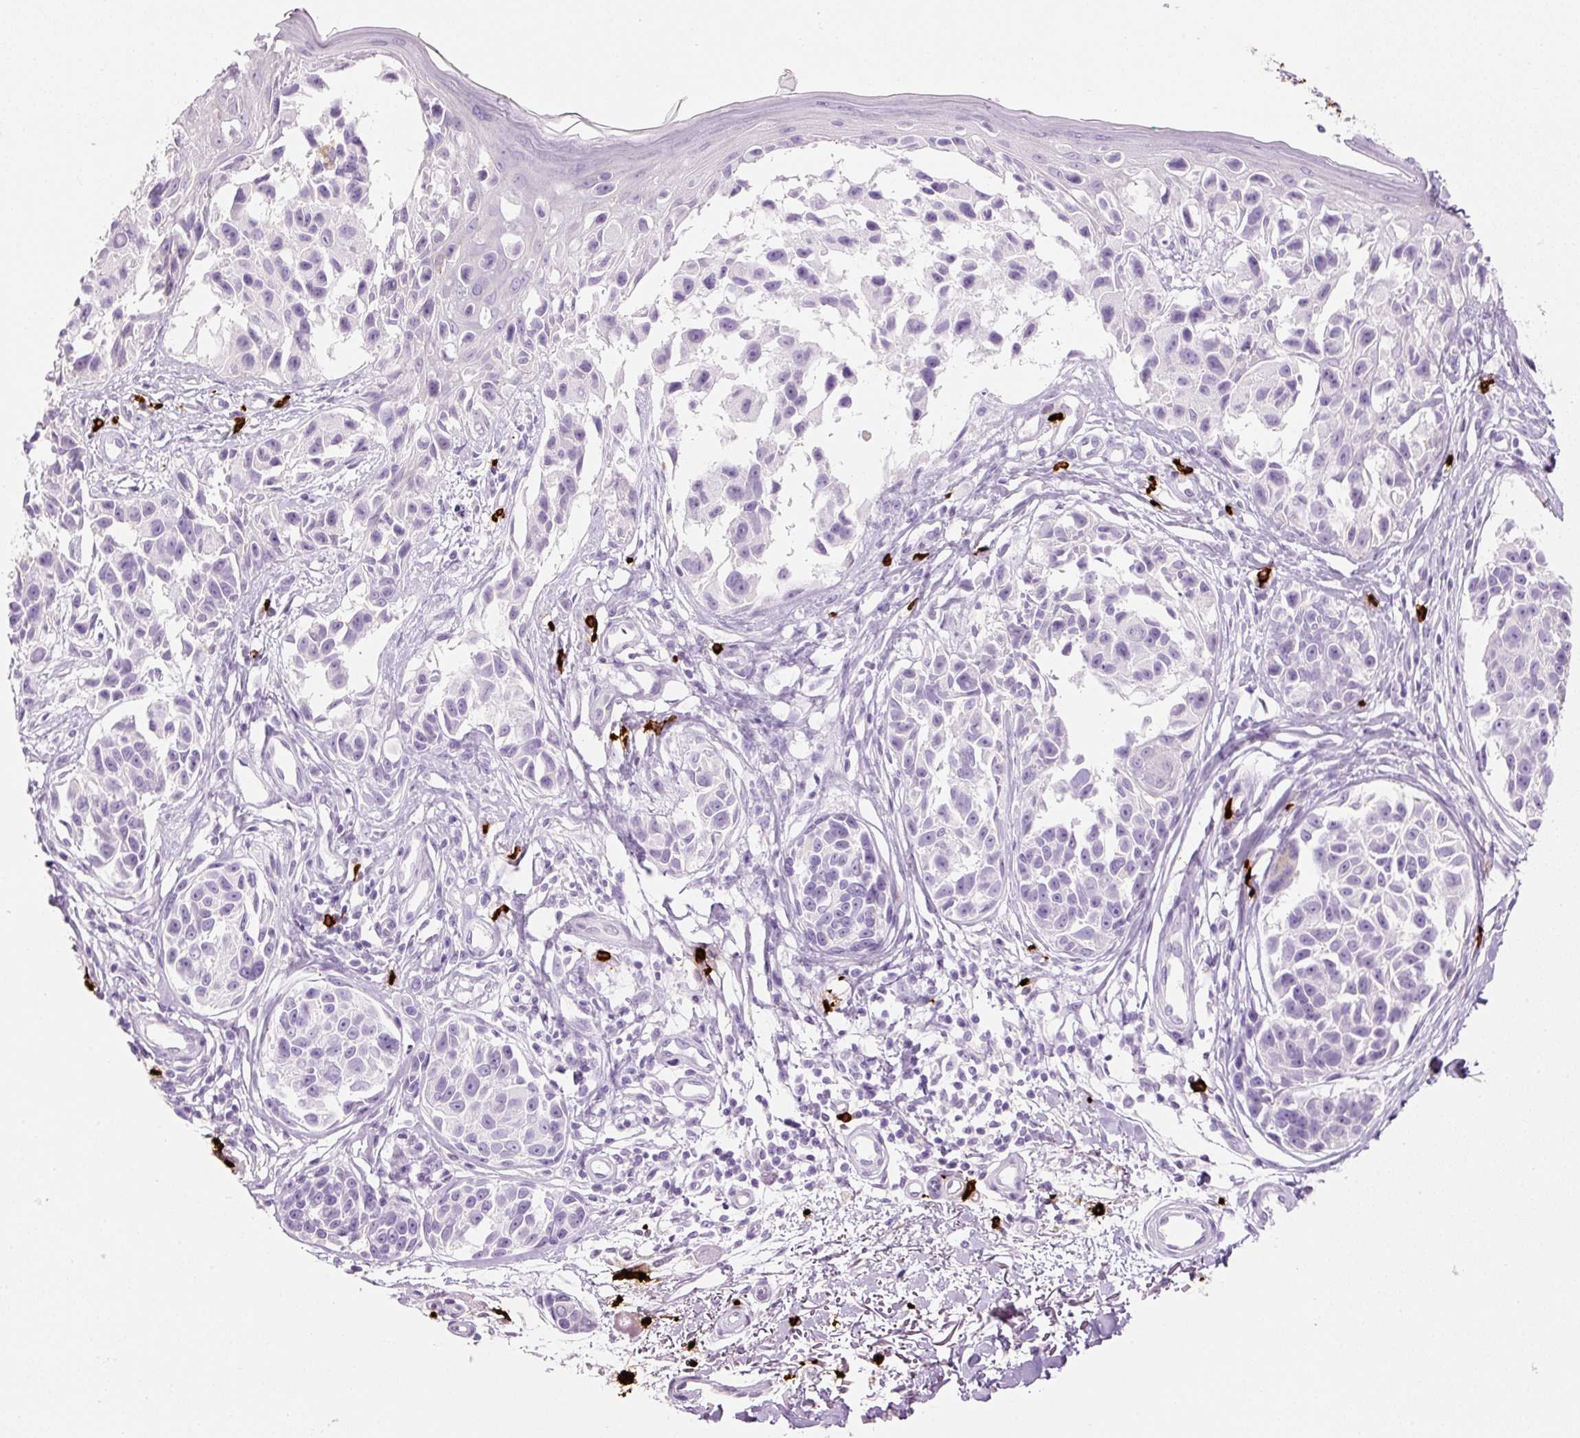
{"staining": {"intensity": "negative", "quantity": "none", "location": "none"}, "tissue": "melanoma", "cell_type": "Tumor cells", "image_type": "cancer", "snomed": [{"axis": "morphology", "description": "Malignant melanoma, NOS"}, {"axis": "topography", "description": "Skin"}], "caption": "This is an immunohistochemistry (IHC) histopathology image of human malignant melanoma. There is no positivity in tumor cells.", "gene": "CMA1", "patient": {"sex": "male", "age": 73}}